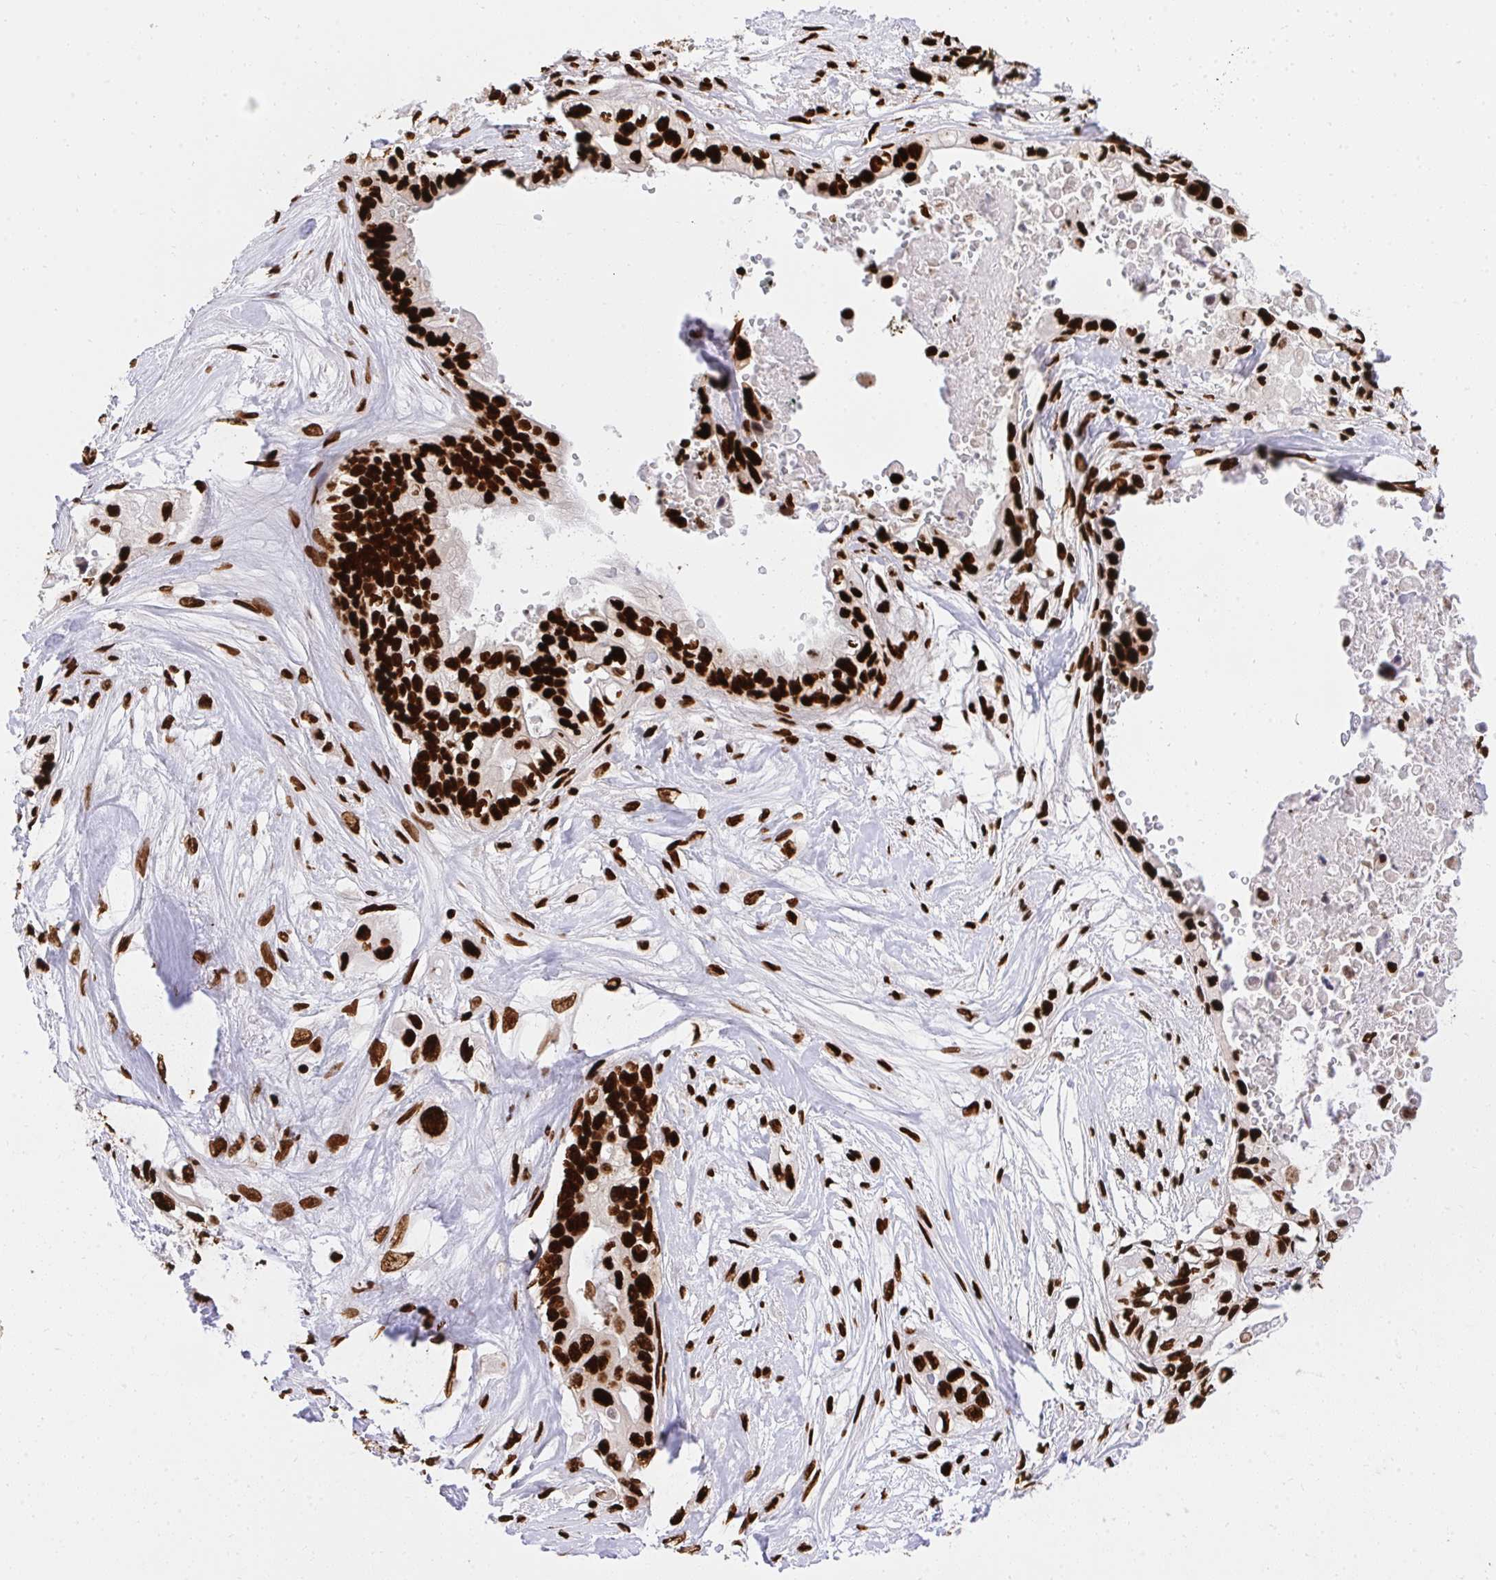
{"staining": {"intensity": "strong", "quantity": ">75%", "location": "nuclear"}, "tissue": "pancreatic cancer", "cell_type": "Tumor cells", "image_type": "cancer", "snomed": [{"axis": "morphology", "description": "Adenocarcinoma, NOS"}, {"axis": "topography", "description": "Pancreas"}], "caption": "Pancreatic cancer stained with DAB (3,3'-diaminobenzidine) immunohistochemistry (IHC) reveals high levels of strong nuclear expression in about >75% of tumor cells.", "gene": "HNRNPL", "patient": {"sex": "female", "age": 63}}